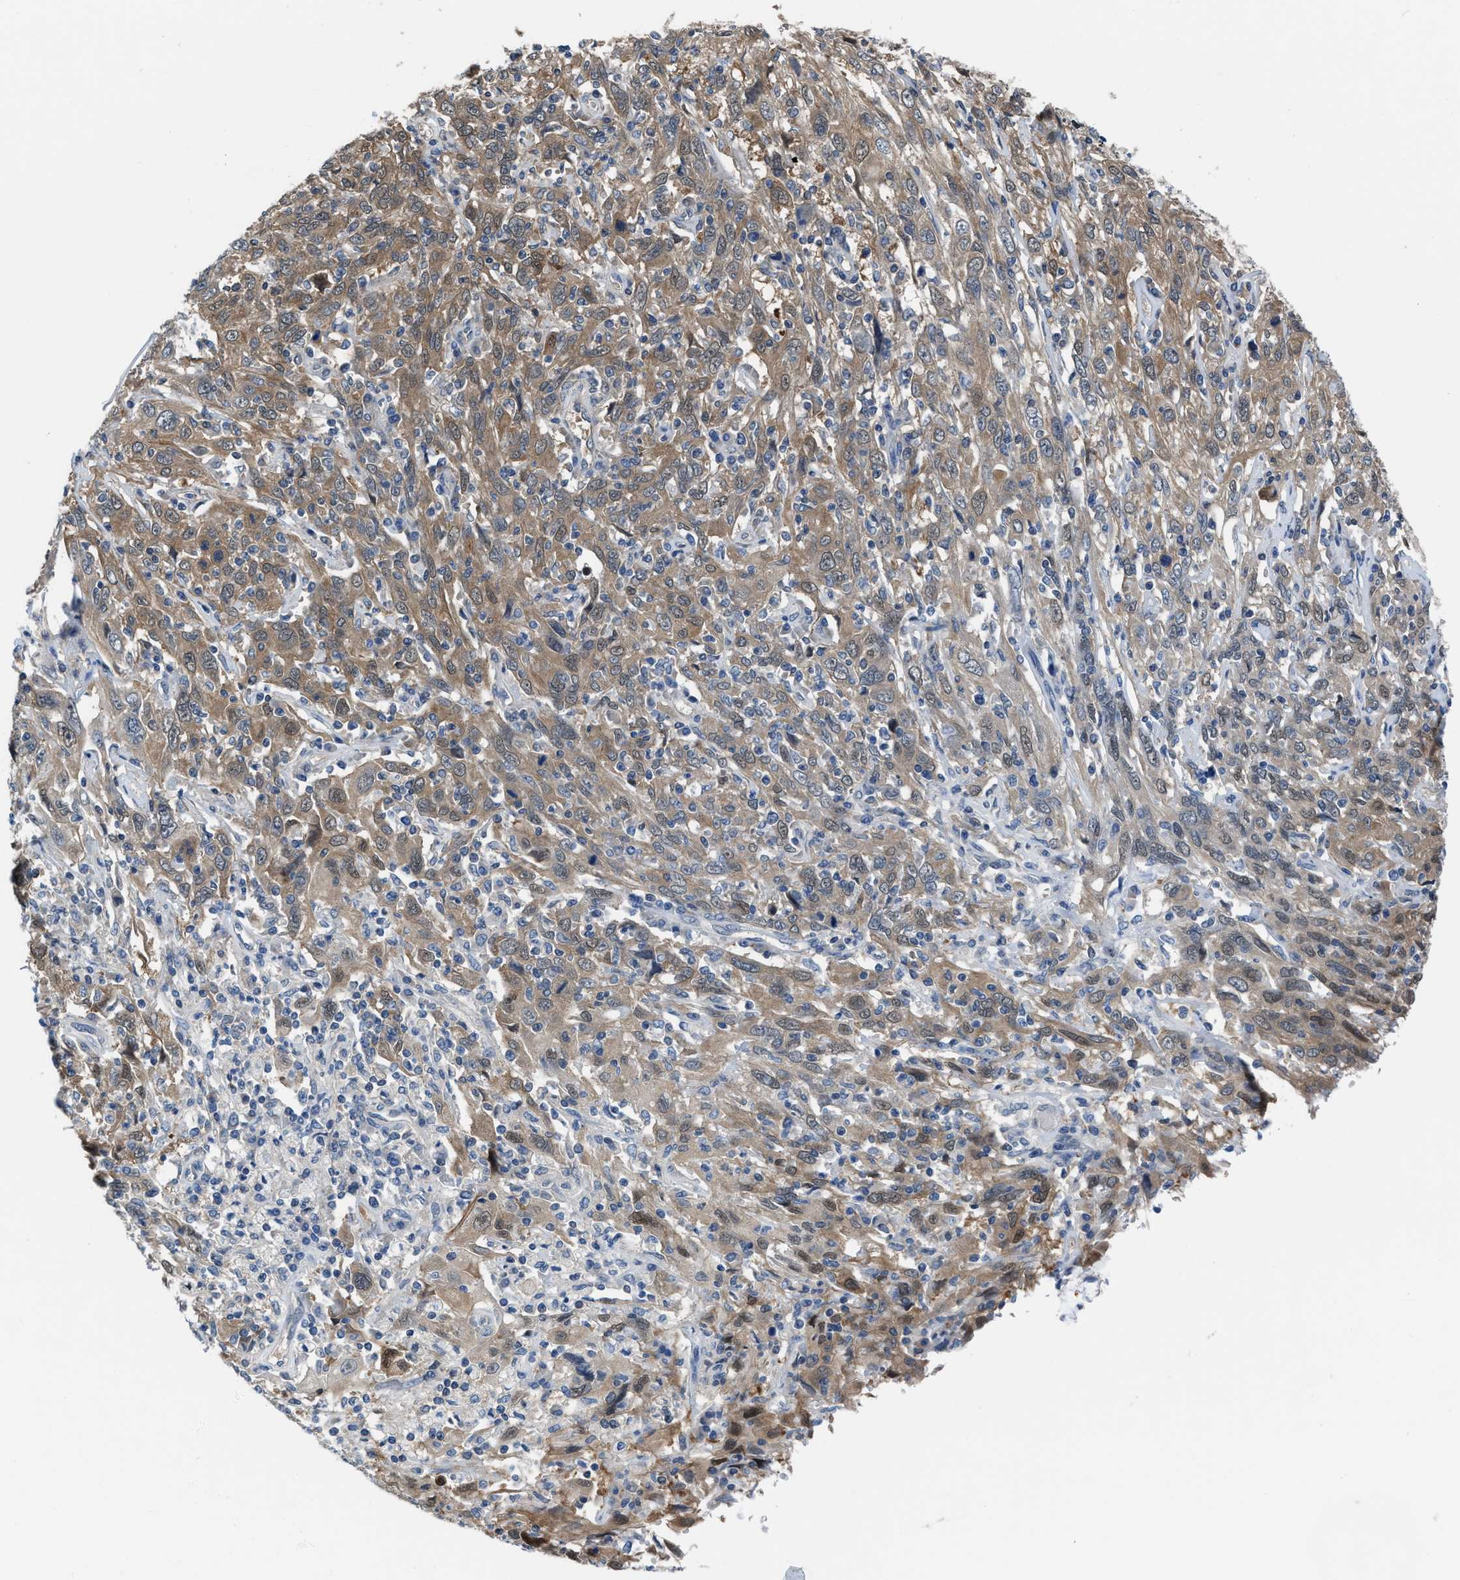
{"staining": {"intensity": "moderate", "quantity": ">75%", "location": "cytoplasmic/membranous"}, "tissue": "cervical cancer", "cell_type": "Tumor cells", "image_type": "cancer", "snomed": [{"axis": "morphology", "description": "Squamous cell carcinoma, NOS"}, {"axis": "topography", "description": "Cervix"}], "caption": "The histopathology image shows a brown stain indicating the presence of a protein in the cytoplasmic/membranous of tumor cells in cervical squamous cell carcinoma.", "gene": "NUDT5", "patient": {"sex": "female", "age": 46}}